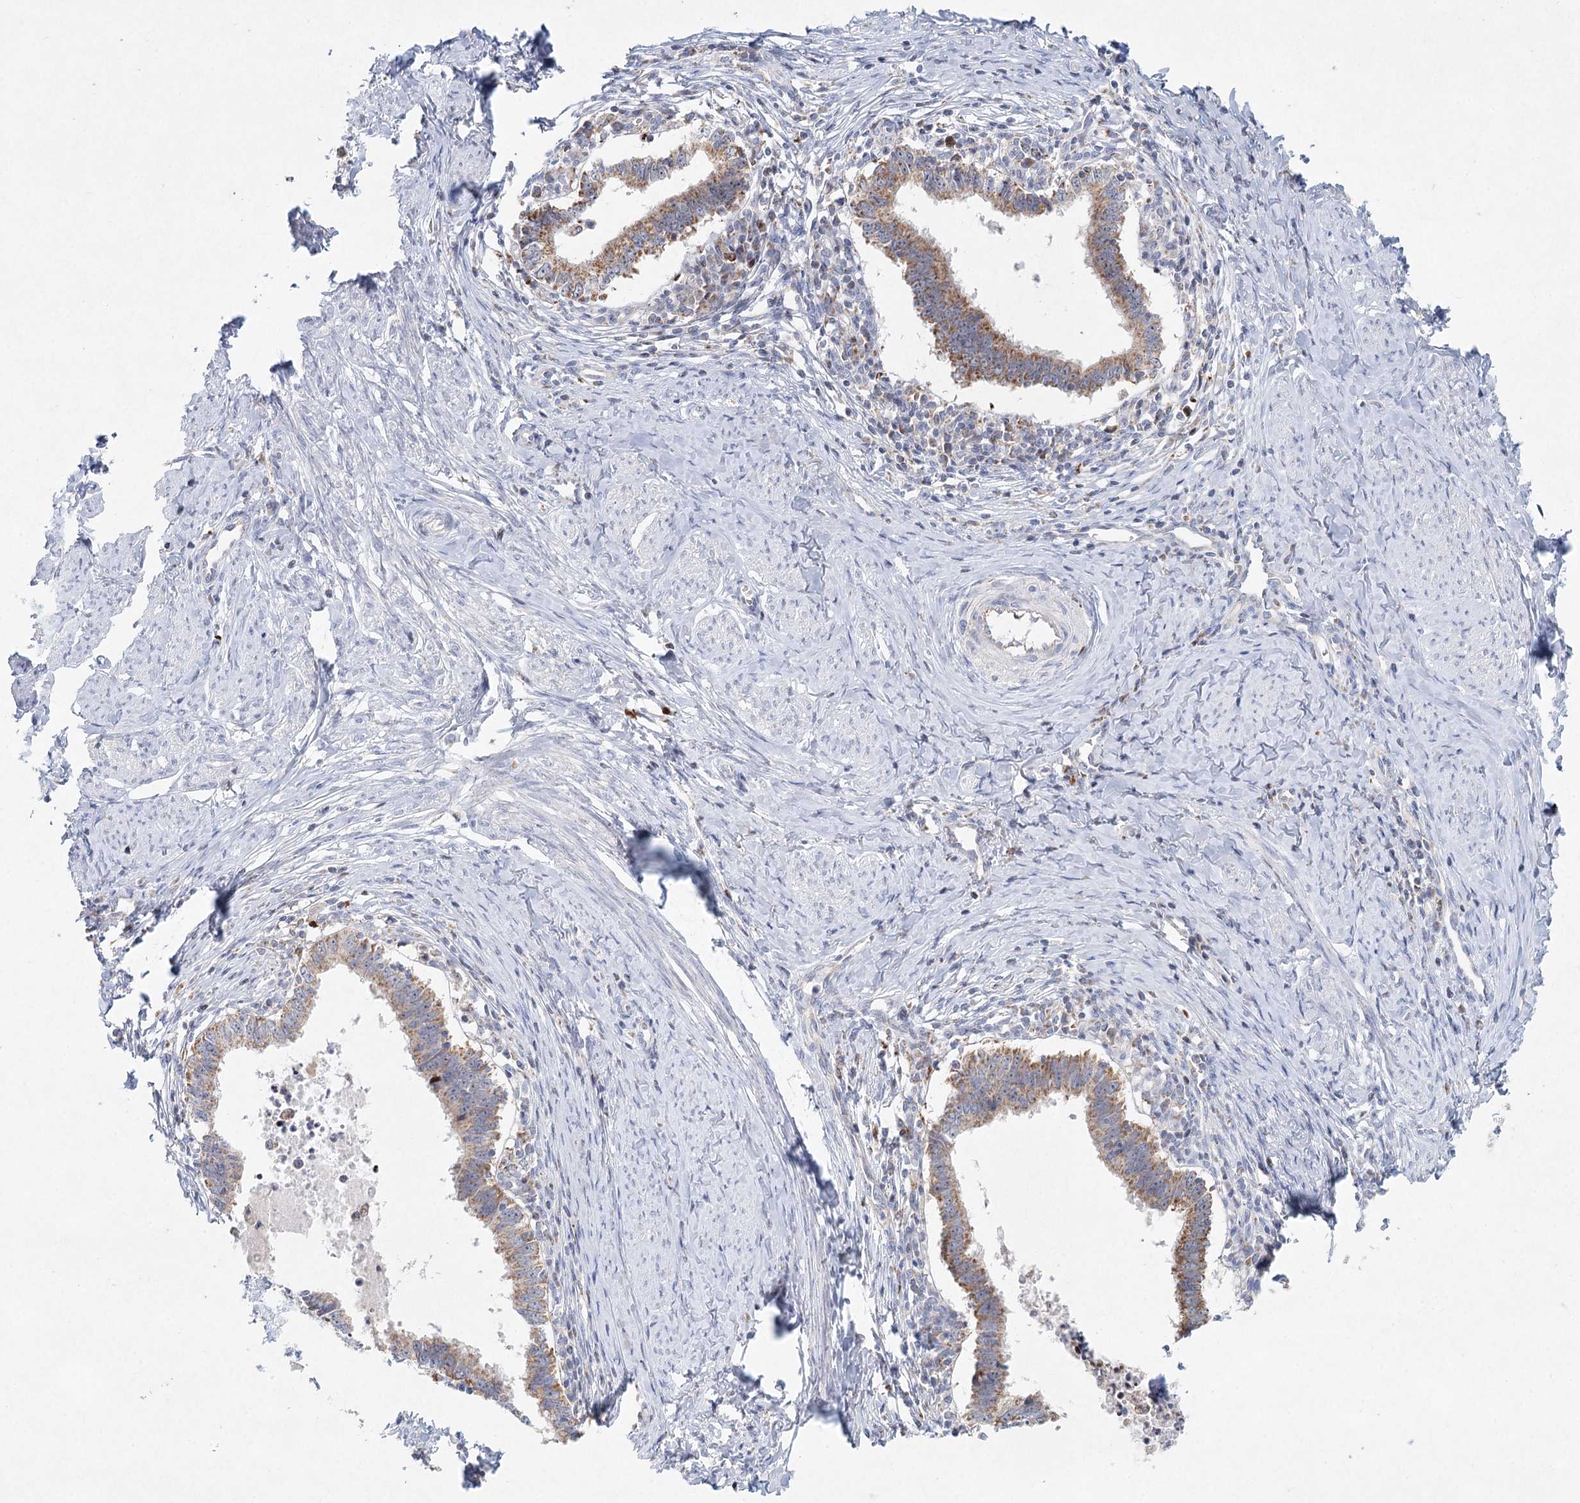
{"staining": {"intensity": "moderate", "quantity": ">75%", "location": "cytoplasmic/membranous"}, "tissue": "cervical cancer", "cell_type": "Tumor cells", "image_type": "cancer", "snomed": [{"axis": "morphology", "description": "Adenocarcinoma, NOS"}, {"axis": "topography", "description": "Cervix"}], "caption": "Immunohistochemical staining of human cervical cancer reveals medium levels of moderate cytoplasmic/membranous staining in approximately >75% of tumor cells.", "gene": "XPO6", "patient": {"sex": "female", "age": 36}}